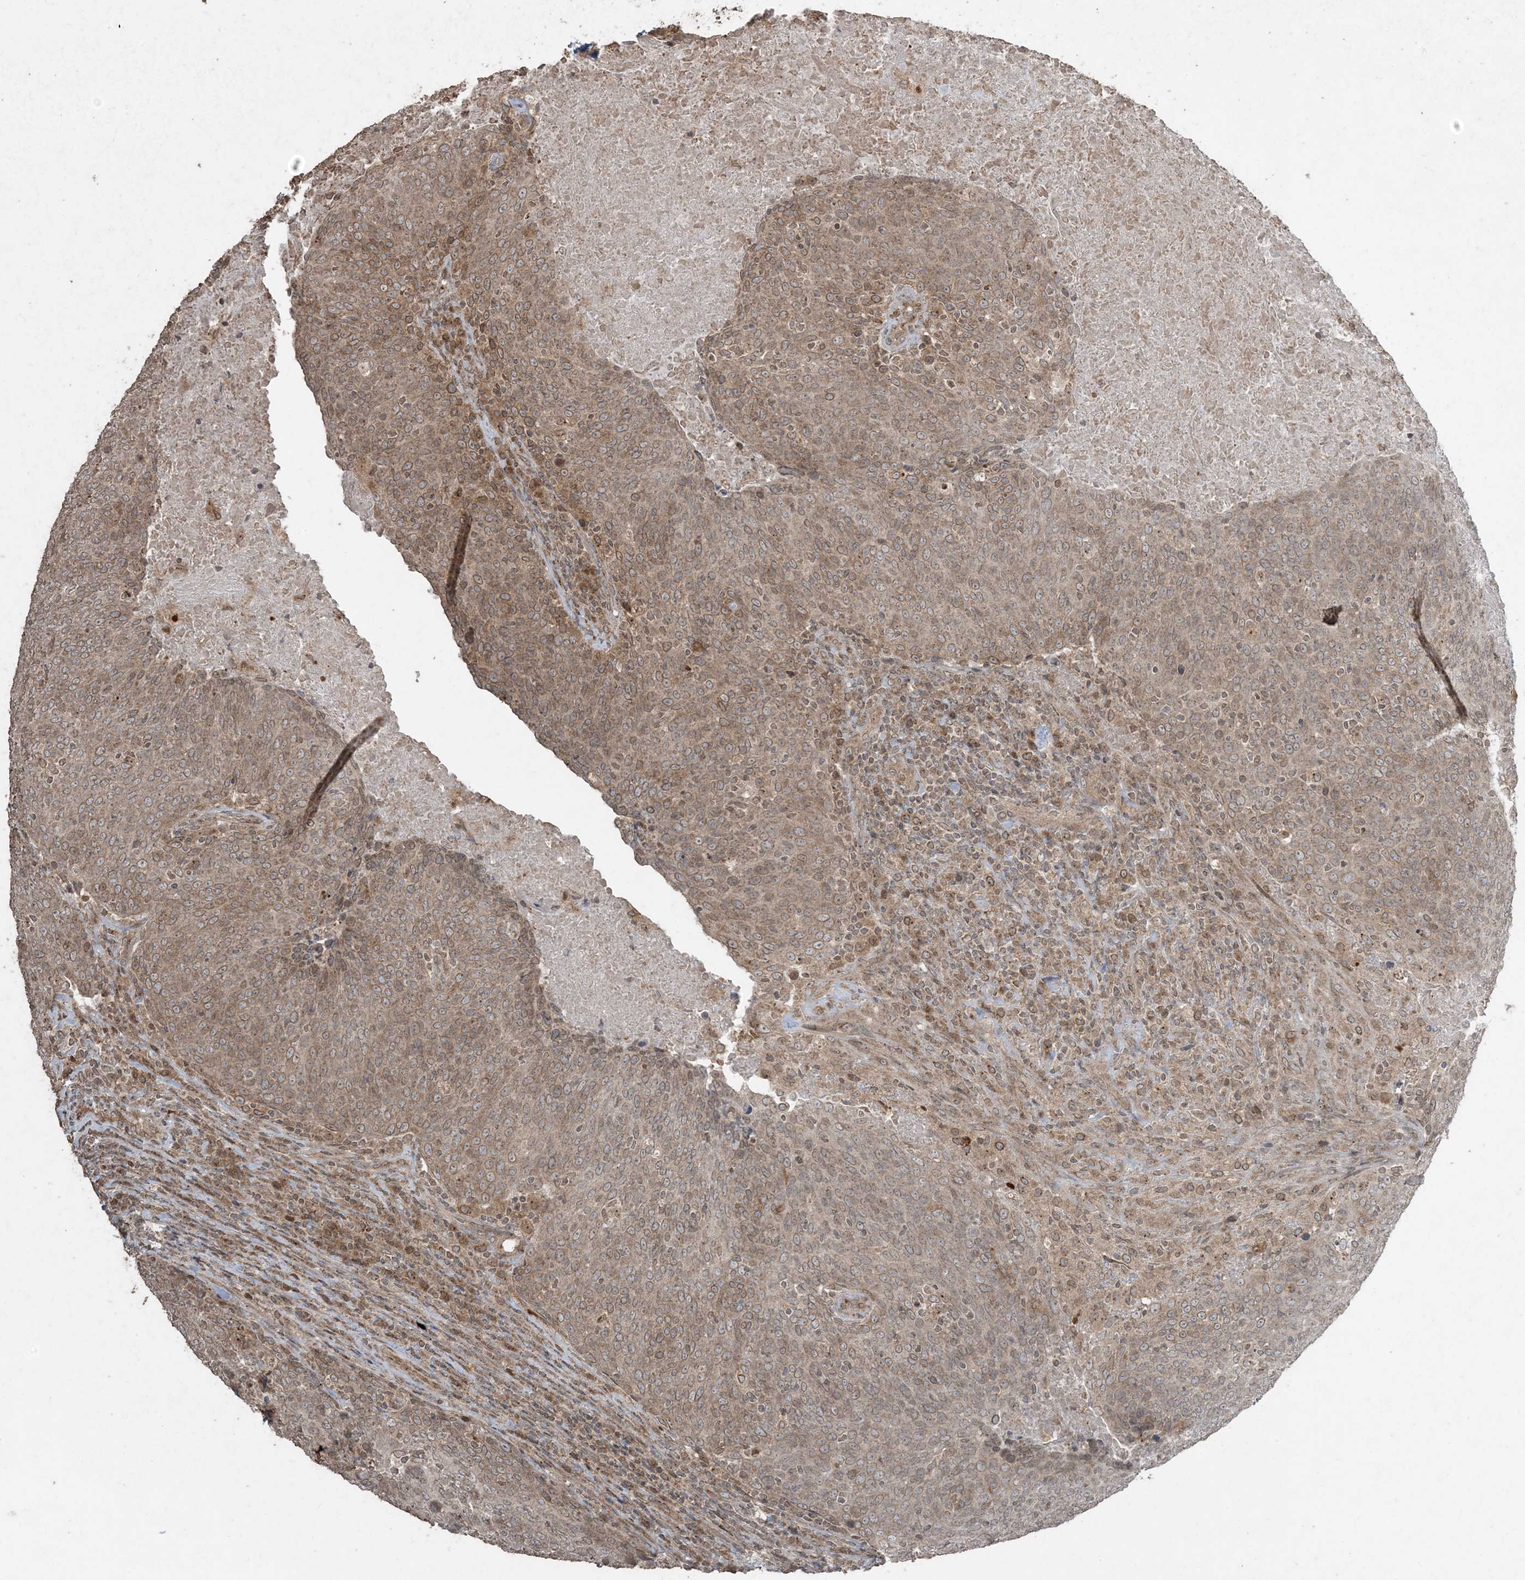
{"staining": {"intensity": "moderate", "quantity": ">75%", "location": "cytoplasmic/membranous"}, "tissue": "head and neck cancer", "cell_type": "Tumor cells", "image_type": "cancer", "snomed": [{"axis": "morphology", "description": "Squamous cell carcinoma, NOS"}, {"axis": "morphology", "description": "Squamous cell carcinoma, metastatic, NOS"}, {"axis": "topography", "description": "Lymph node"}, {"axis": "topography", "description": "Head-Neck"}], "caption": "Tumor cells demonstrate medium levels of moderate cytoplasmic/membranous staining in approximately >75% of cells in human squamous cell carcinoma (head and neck). (IHC, brightfield microscopy, high magnification).", "gene": "DDX19B", "patient": {"sex": "male", "age": 62}}